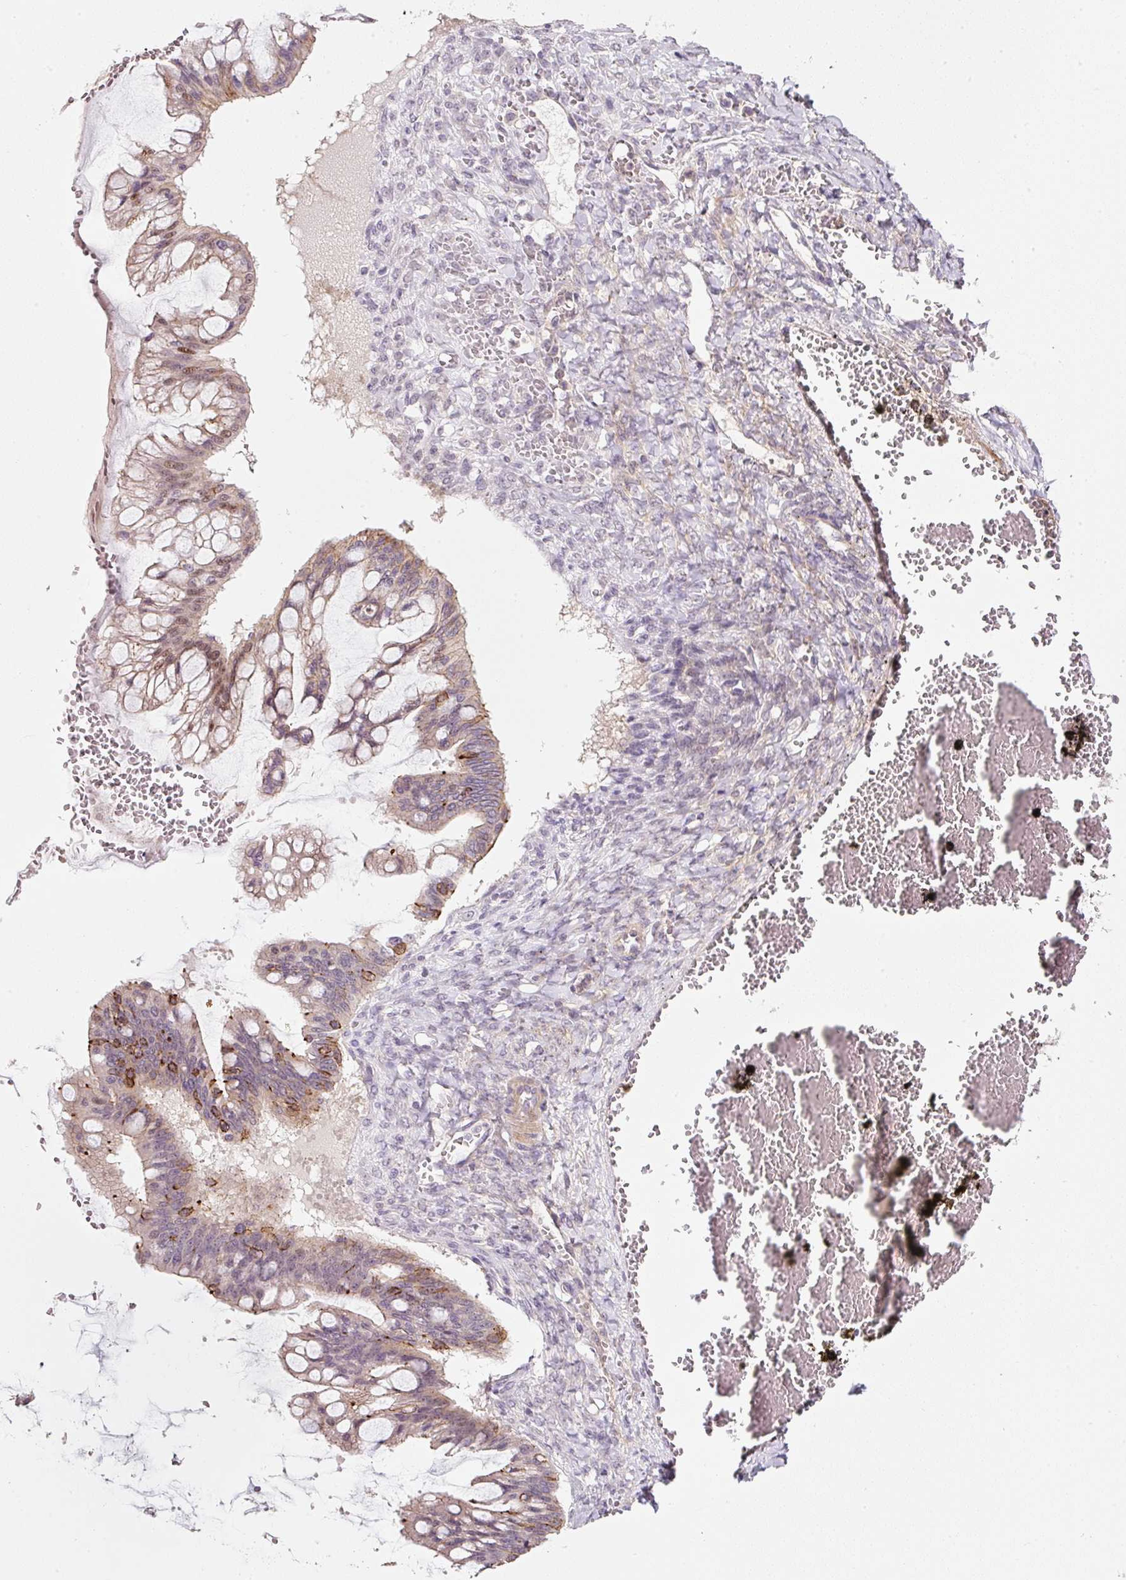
{"staining": {"intensity": "moderate", "quantity": "<25%", "location": "cytoplasmic/membranous"}, "tissue": "ovarian cancer", "cell_type": "Tumor cells", "image_type": "cancer", "snomed": [{"axis": "morphology", "description": "Cystadenocarcinoma, mucinous, NOS"}, {"axis": "topography", "description": "Ovary"}], "caption": "Ovarian mucinous cystadenocarcinoma stained with IHC reveals moderate cytoplasmic/membranous staining in approximately <25% of tumor cells.", "gene": "TIRAP", "patient": {"sex": "female", "age": 73}}